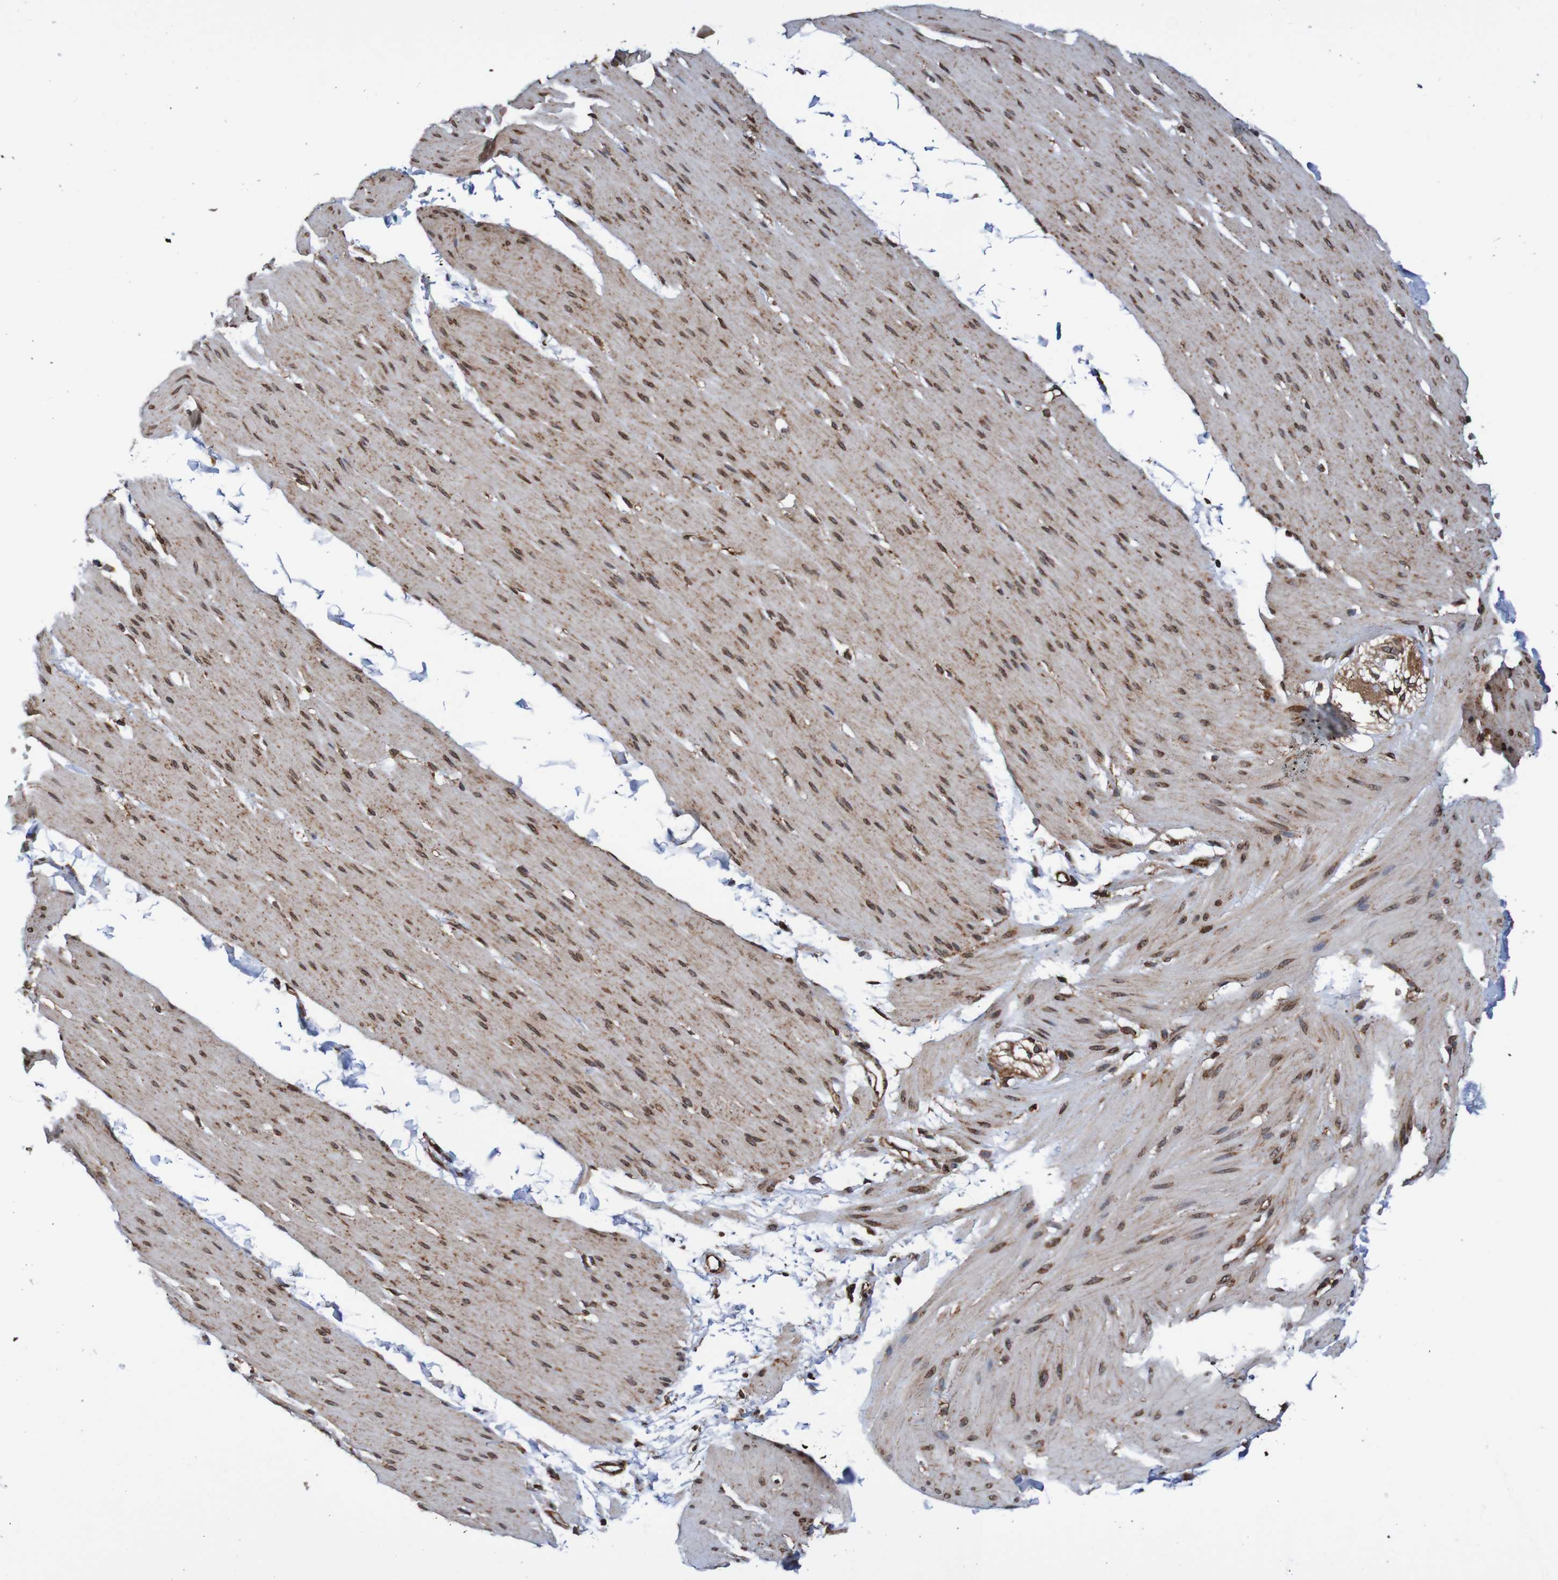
{"staining": {"intensity": "strong", "quantity": ">75%", "location": "cytoplasmic/membranous,nuclear"}, "tissue": "smooth muscle", "cell_type": "Smooth muscle cells", "image_type": "normal", "snomed": [{"axis": "morphology", "description": "Normal tissue, NOS"}, {"axis": "topography", "description": "Smooth muscle"}, {"axis": "topography", "description": "Colon"}], "caption": "The immunohistochemical stain labels strong cytoplasmic/membranous,nuclear positivity in smooth muscle cells of benign smooth muscle. The staining was performed using DAB (3,3'-diaminobenzidine), with brown indicating positive protein expression. Nuclei are stained blue with hematoxylin.", "gene": "TMEM109", "patient": {"sex": "male", "age": 67}}